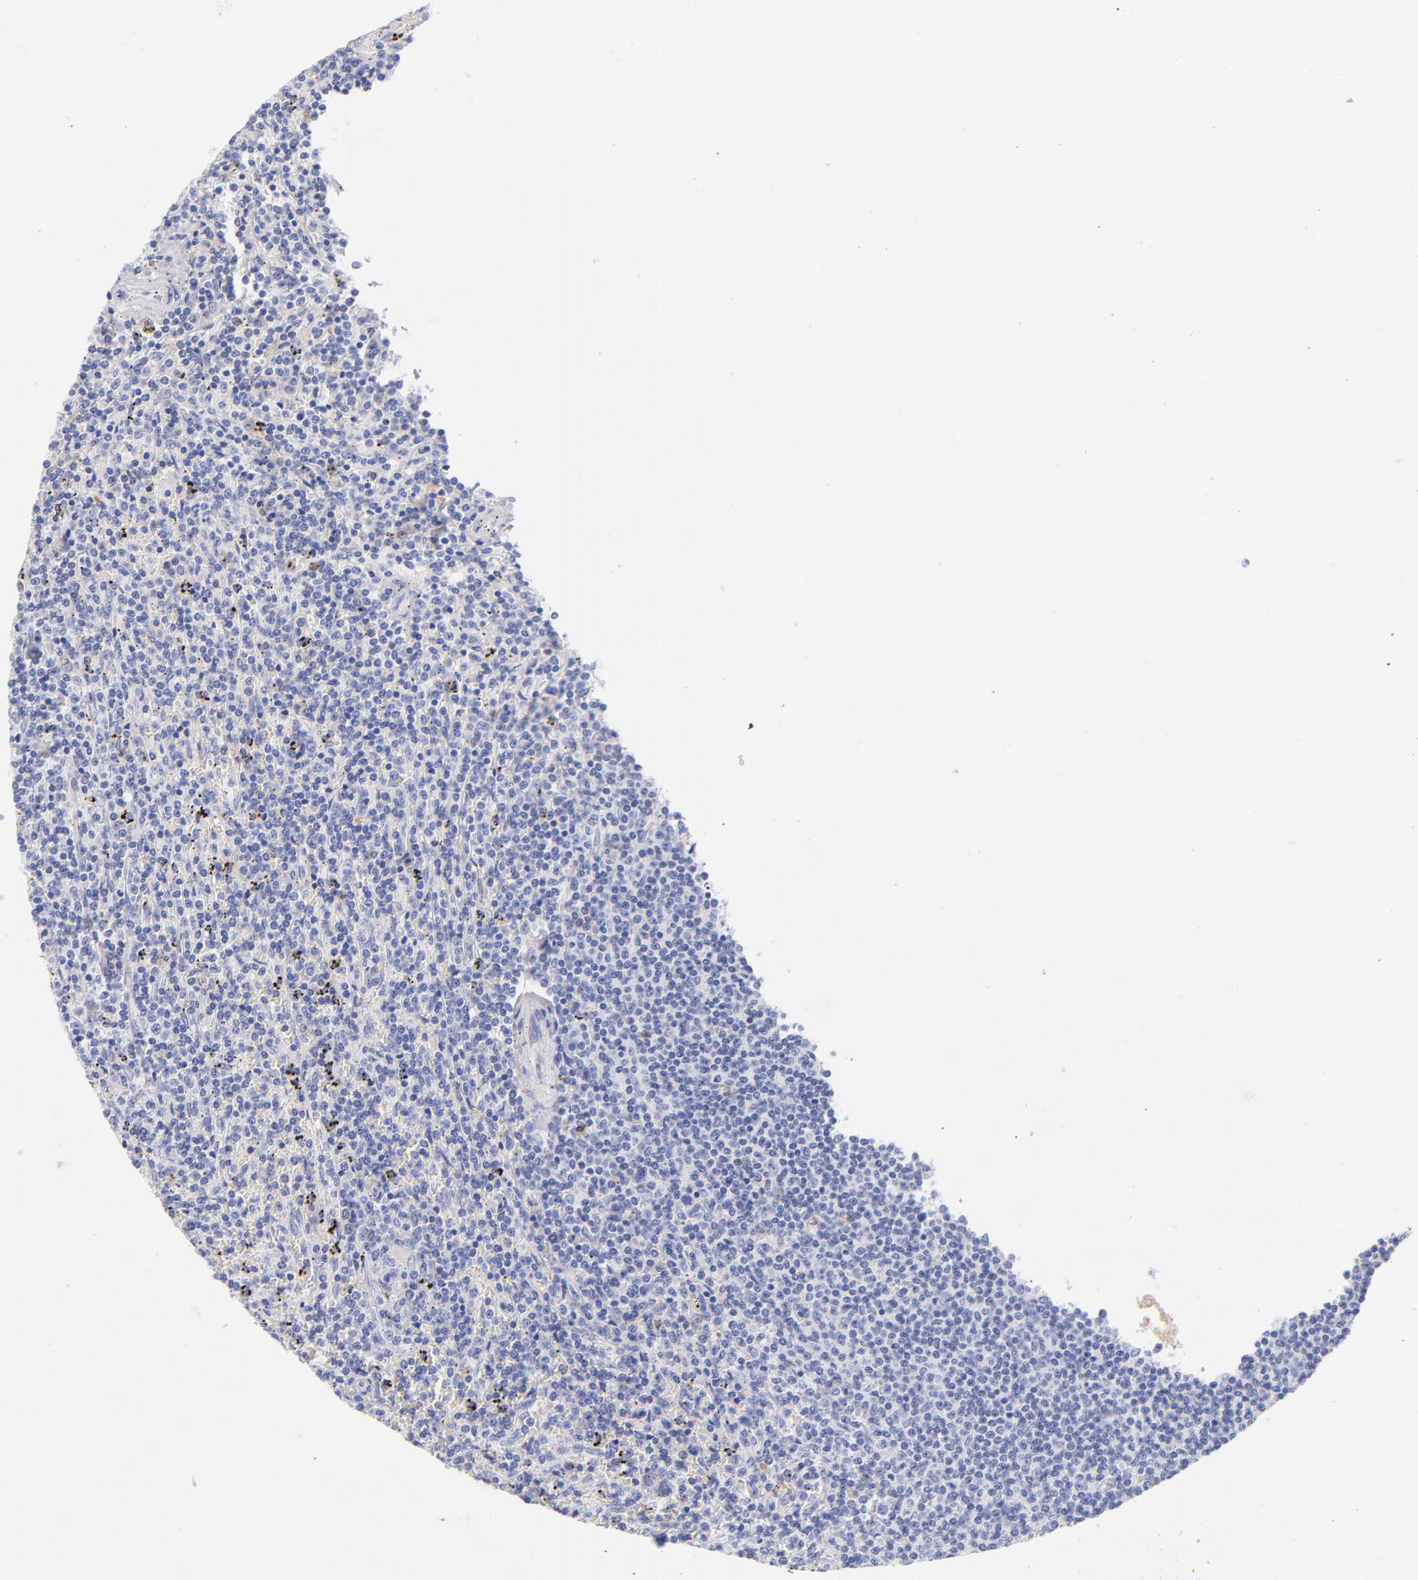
{"staining": {"intensity": "weak", "quantity": "<25%", "location": "cytoplasmic/membranous"}, "tissue": "lymphoma", "cell_type": "Tumor cells", "image_type": "cancer", "snomed": [{"axis": "morphology", "description": "Malignant lymphoma, non-Hodgkin's type, Low grade"}, {"axis": "topography", "description": "Spleen"}], "caption": "Histopathology image shows no protein expression in tumor cells of lymphoma tissue. (DAB (3,3'-diaminobenzidine) immunohistochemistry (IHC) visualized using brightfield microscopy, high magnification).", "gene": "HP", "patient": {"sex": "female", "age": 50}}